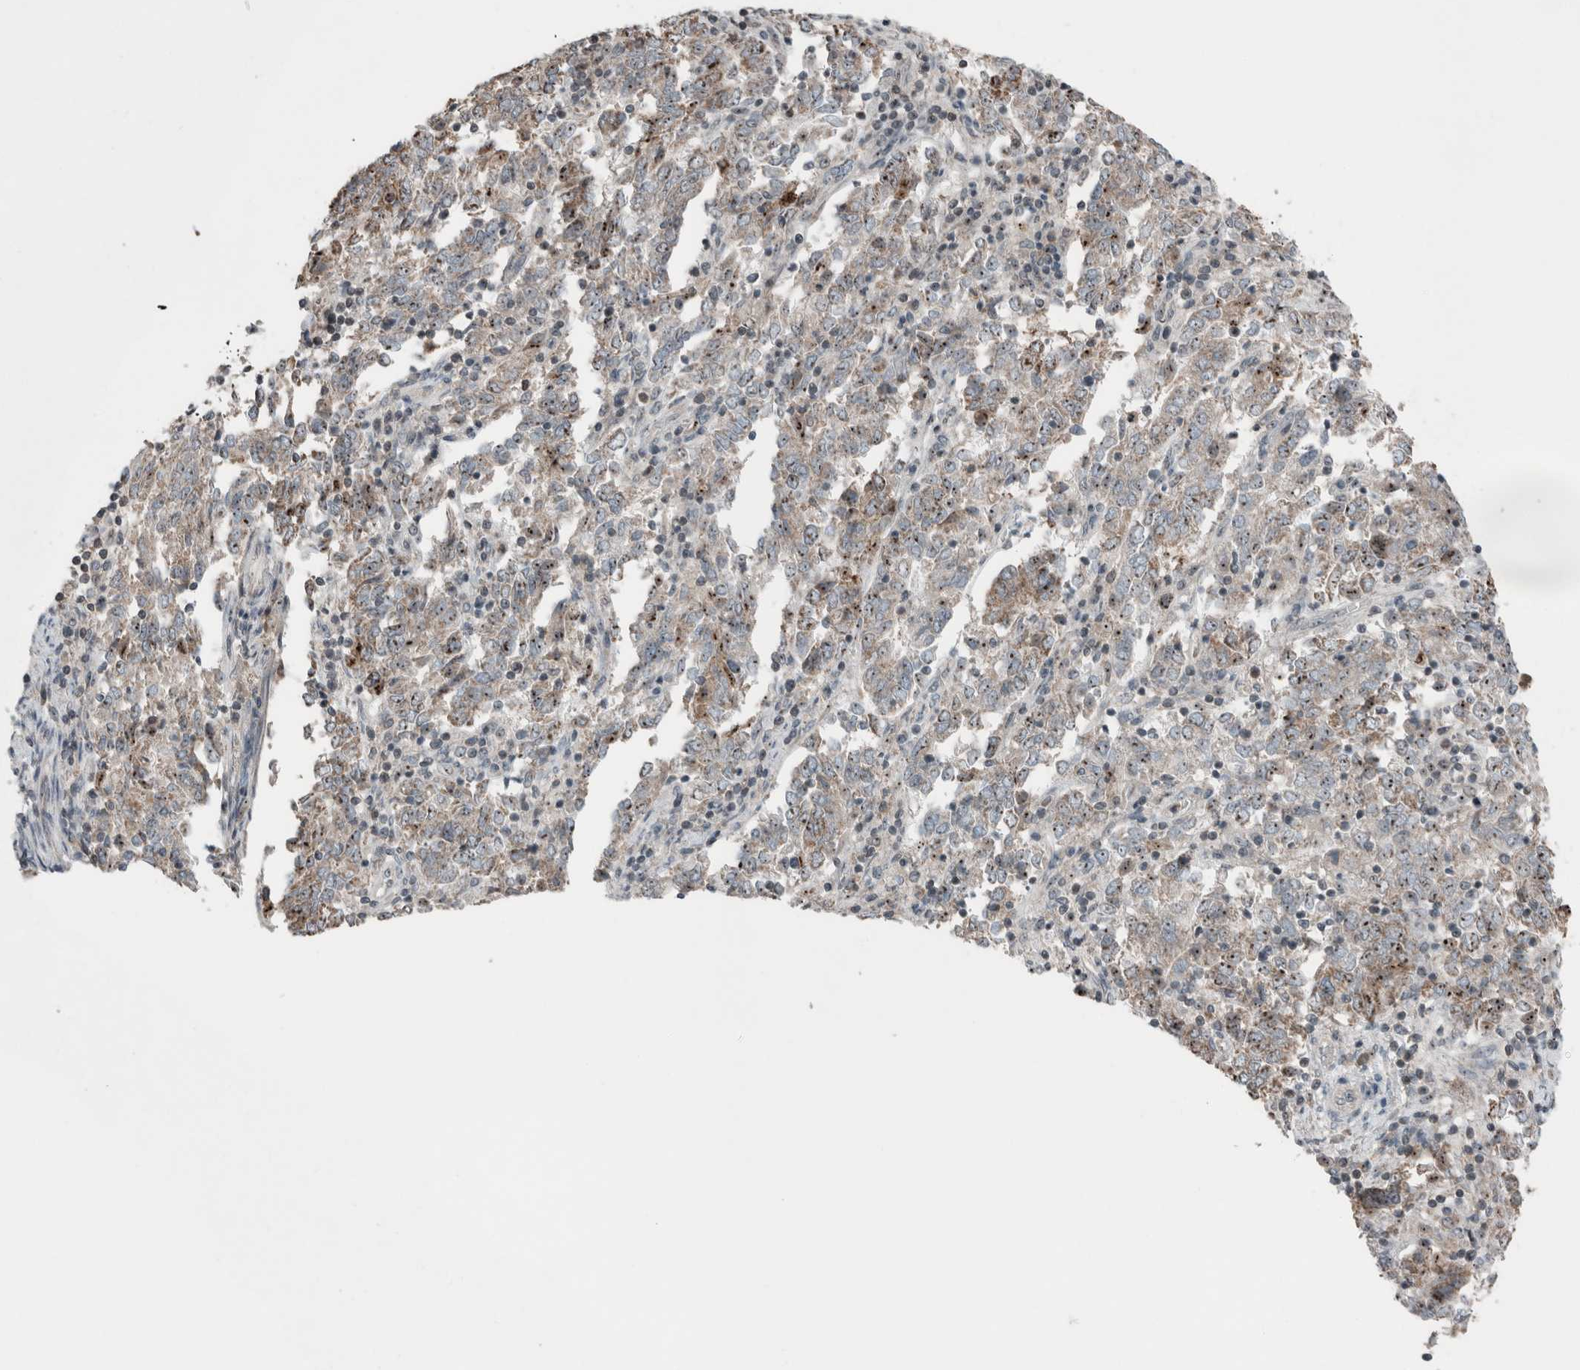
{"staining": {"intensity": "moderate", "quantity": "25%-75%", "location": "cytoplasmic/membranous,nuclear"}, "tissue": "endometrial cancer", "cell_type": "Tumor cells", "image_type": "cancer", "snomed": [{"axis": "morphology", "description": "Adenocarcinoma, NOS"}, {"axis": "topography", "description": "Endometrium"}], "caption": "Brown immunohistochemical staining in endometrial cancer reveals moderate cytoplasmic/membranous and nuclear staining in about 25%-75% of tumor cells.", "gene": "RPF1", "patient": {"sex": "female", "age": 80}}